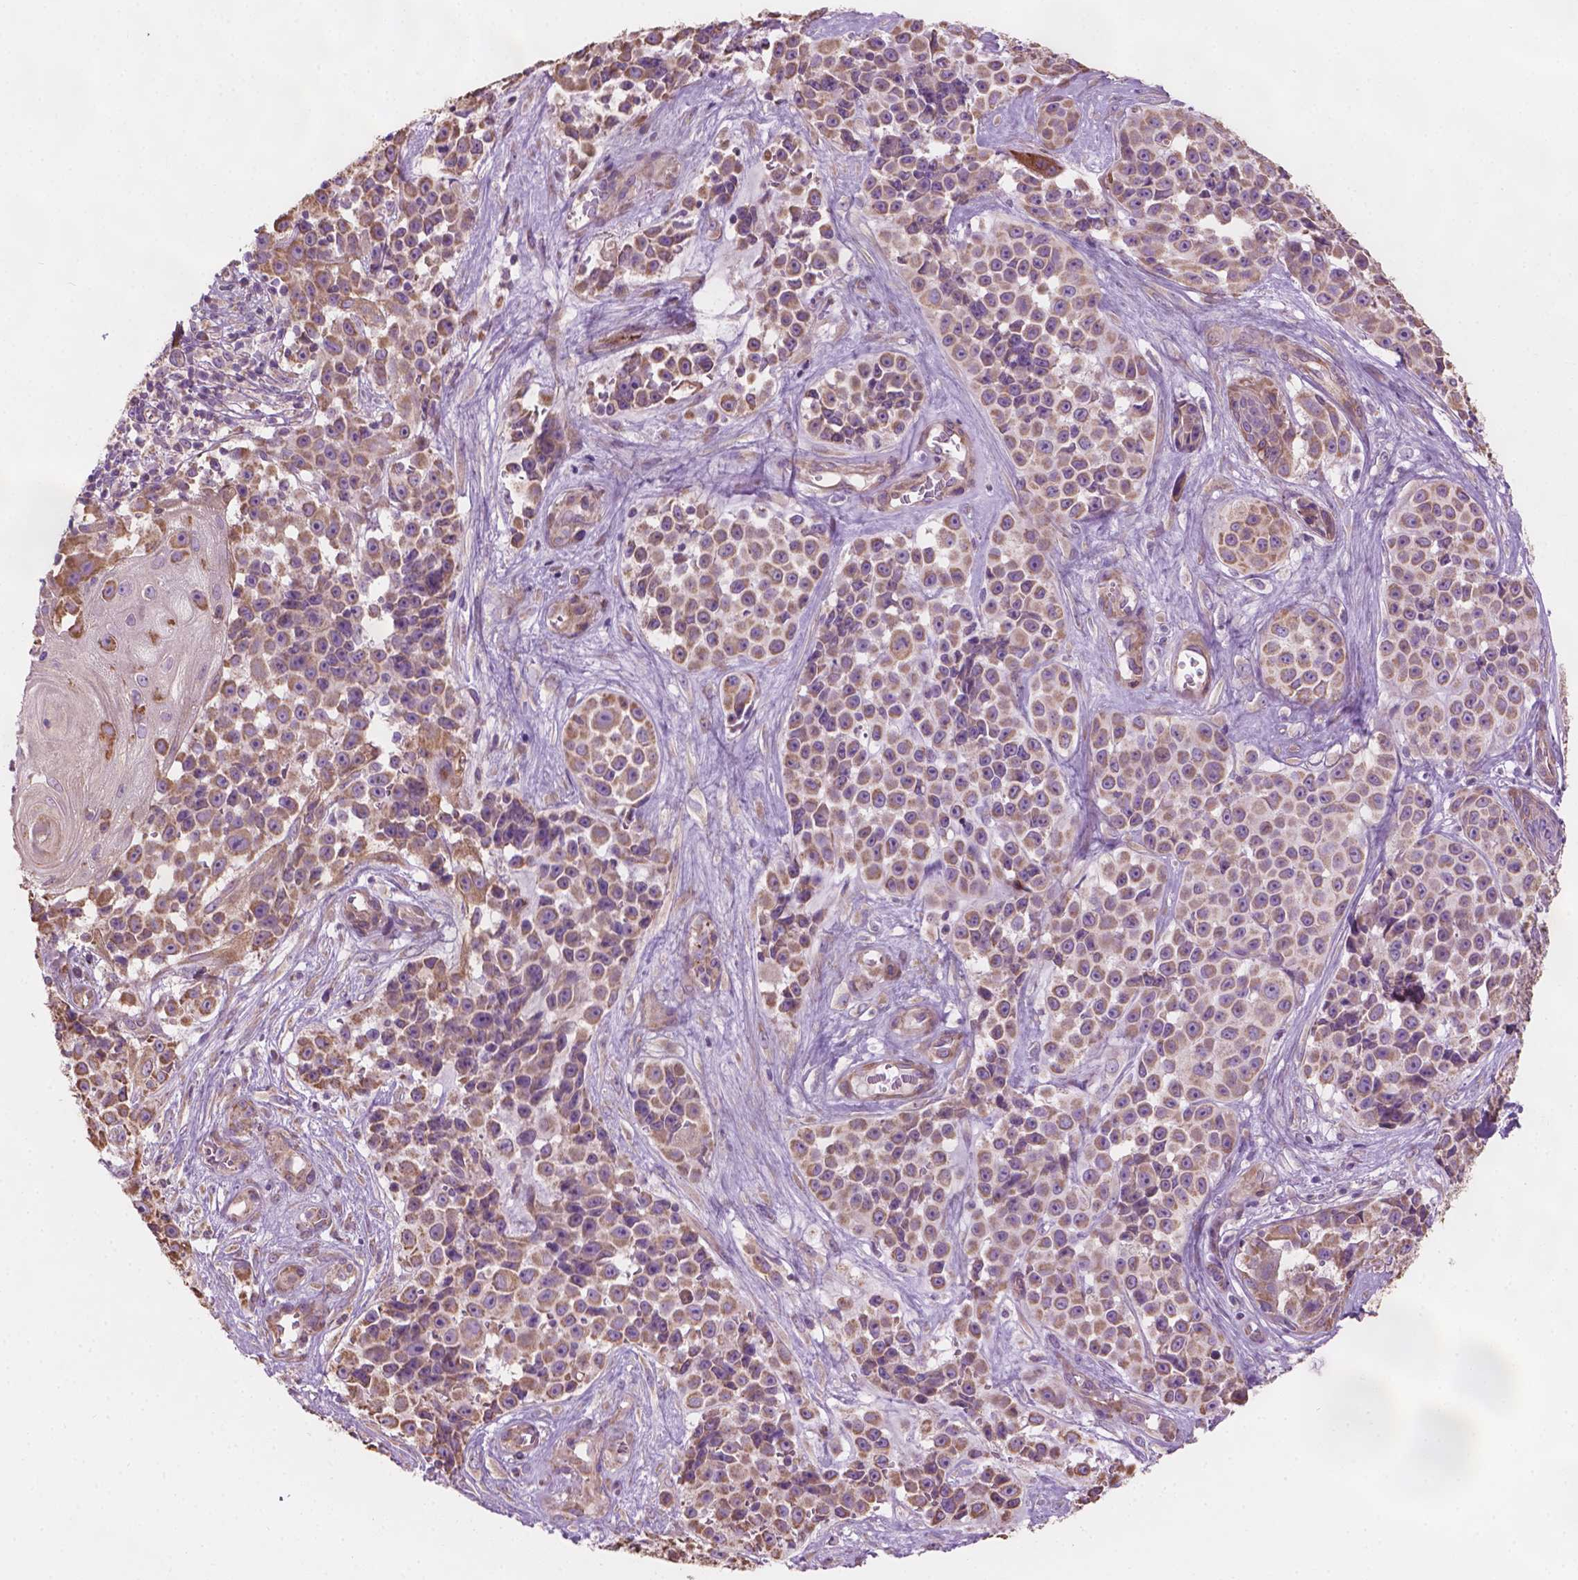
{"staining": {"intensity": "moderate", "quantity": "<25%", "location": "cytoplasmic/membranous"}, "tissue": "melanoma", "cell_type": "Tumor cells", "image_type": "cancer", "snomed": [{"axis": "morphology", "description": "Malignant melanoma, NOS"}, {"axis": "topography", "description": "Skin"}], "caption": "Tumor cells show low levels of moderate cytoplasmic/membranous positivity in about <25% of cells in human malignant melanoma.", "gene": "TTC29", "patient": {"sex": "female", "age": 88}}